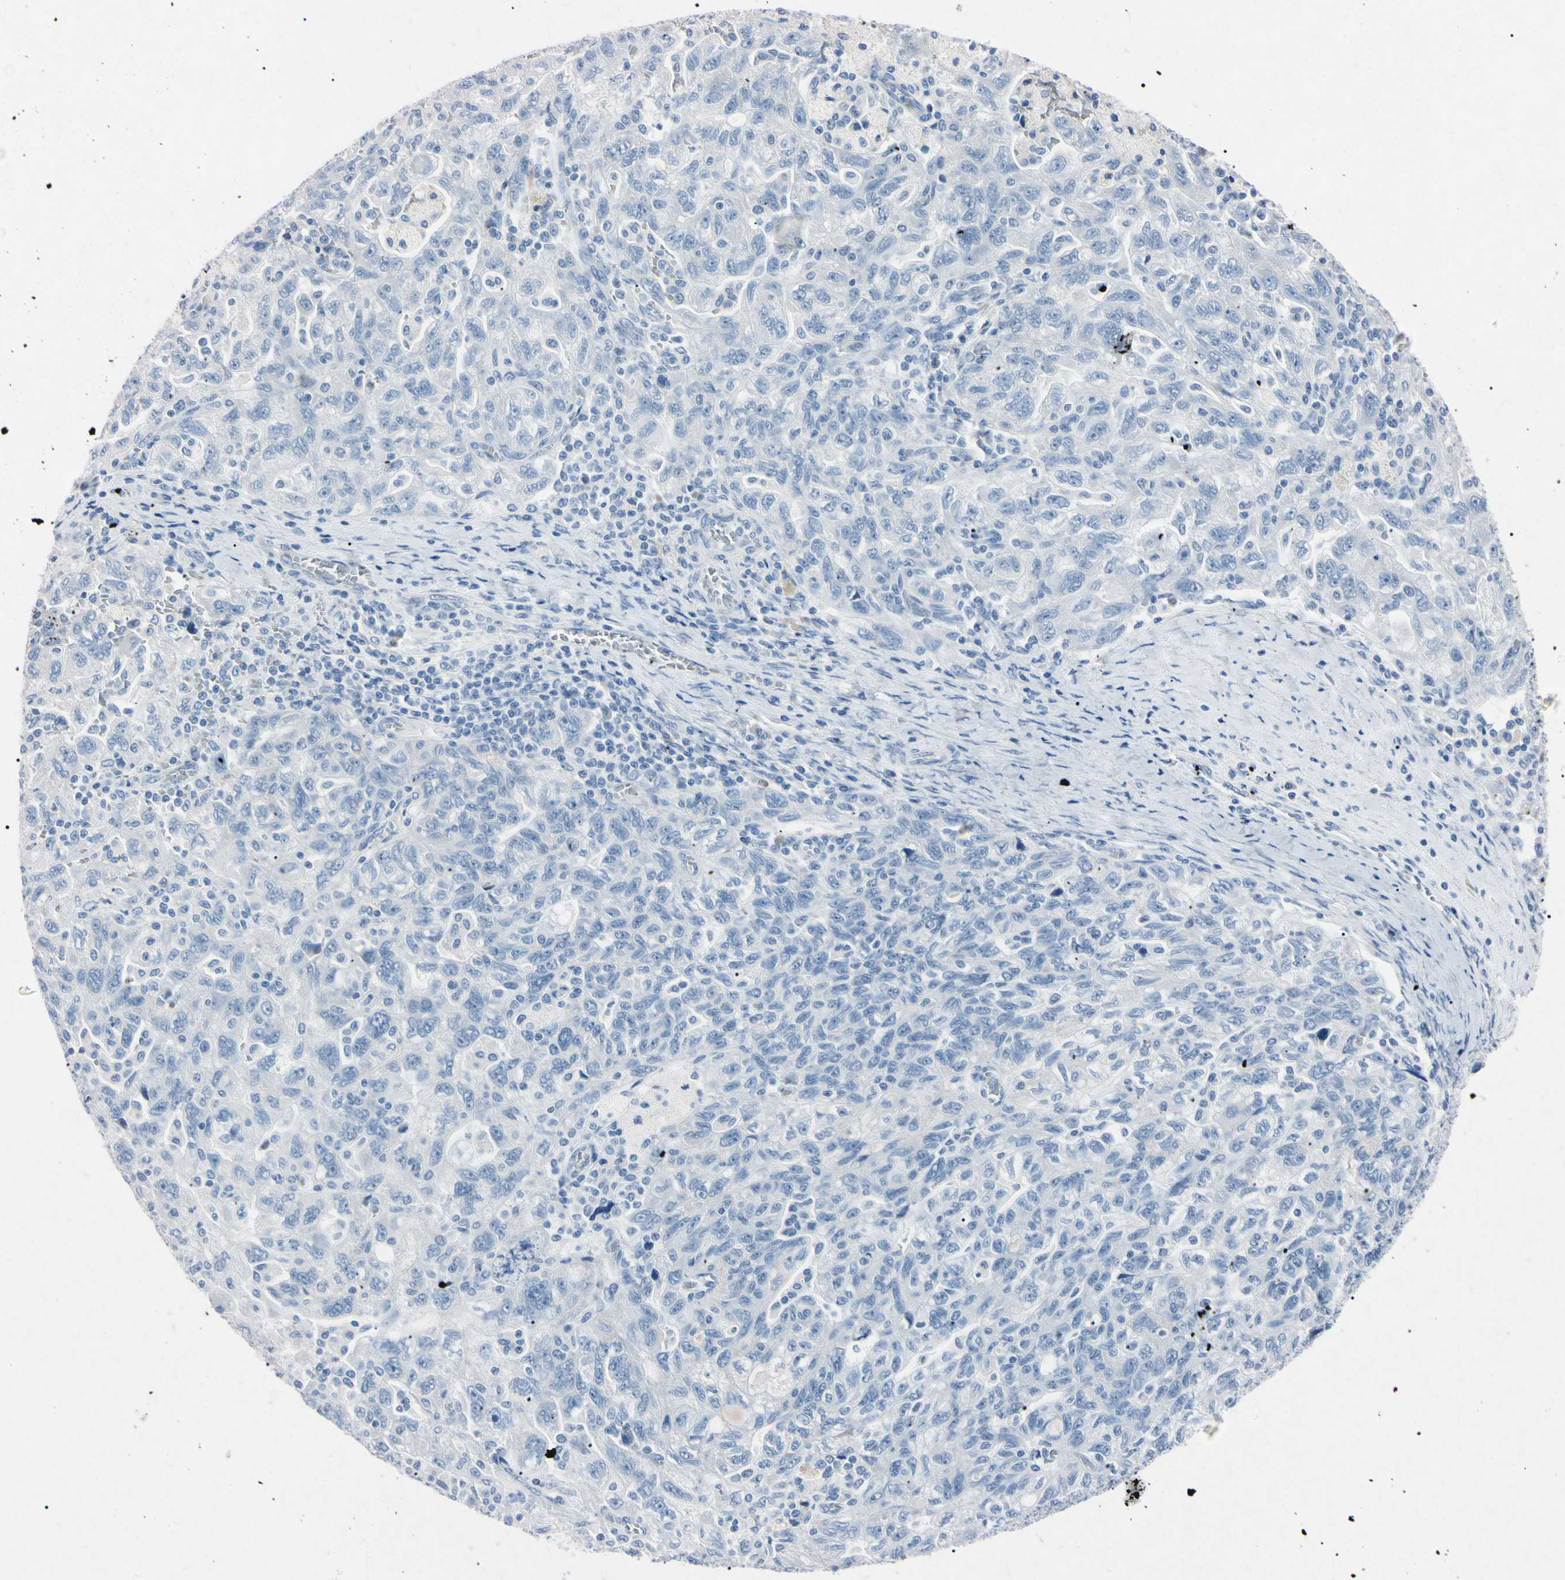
{"staining": {"intensity": "negative", "quantity": "none", "location": "none"}, "tissue": "ovarian cancer", "cell_type": "Tumor cells", "image_type": "cancer", "snomed": [{"axis": "morphology", "description": "Carcinoma, NOS"}, {"axis": "morphology", "description": "Cystadenocarcinoma, serous, NOS"}, {"axis": "topography", "description": "Ovary"}], "caption": "DAB immunohistochemical staining of human ovarian carcinoma demonstrates no significant positivity in tumor cells. (DAB IHC, high magnification).", "gene": "ELN", "patient": {"sex": "female", "age": 69}}